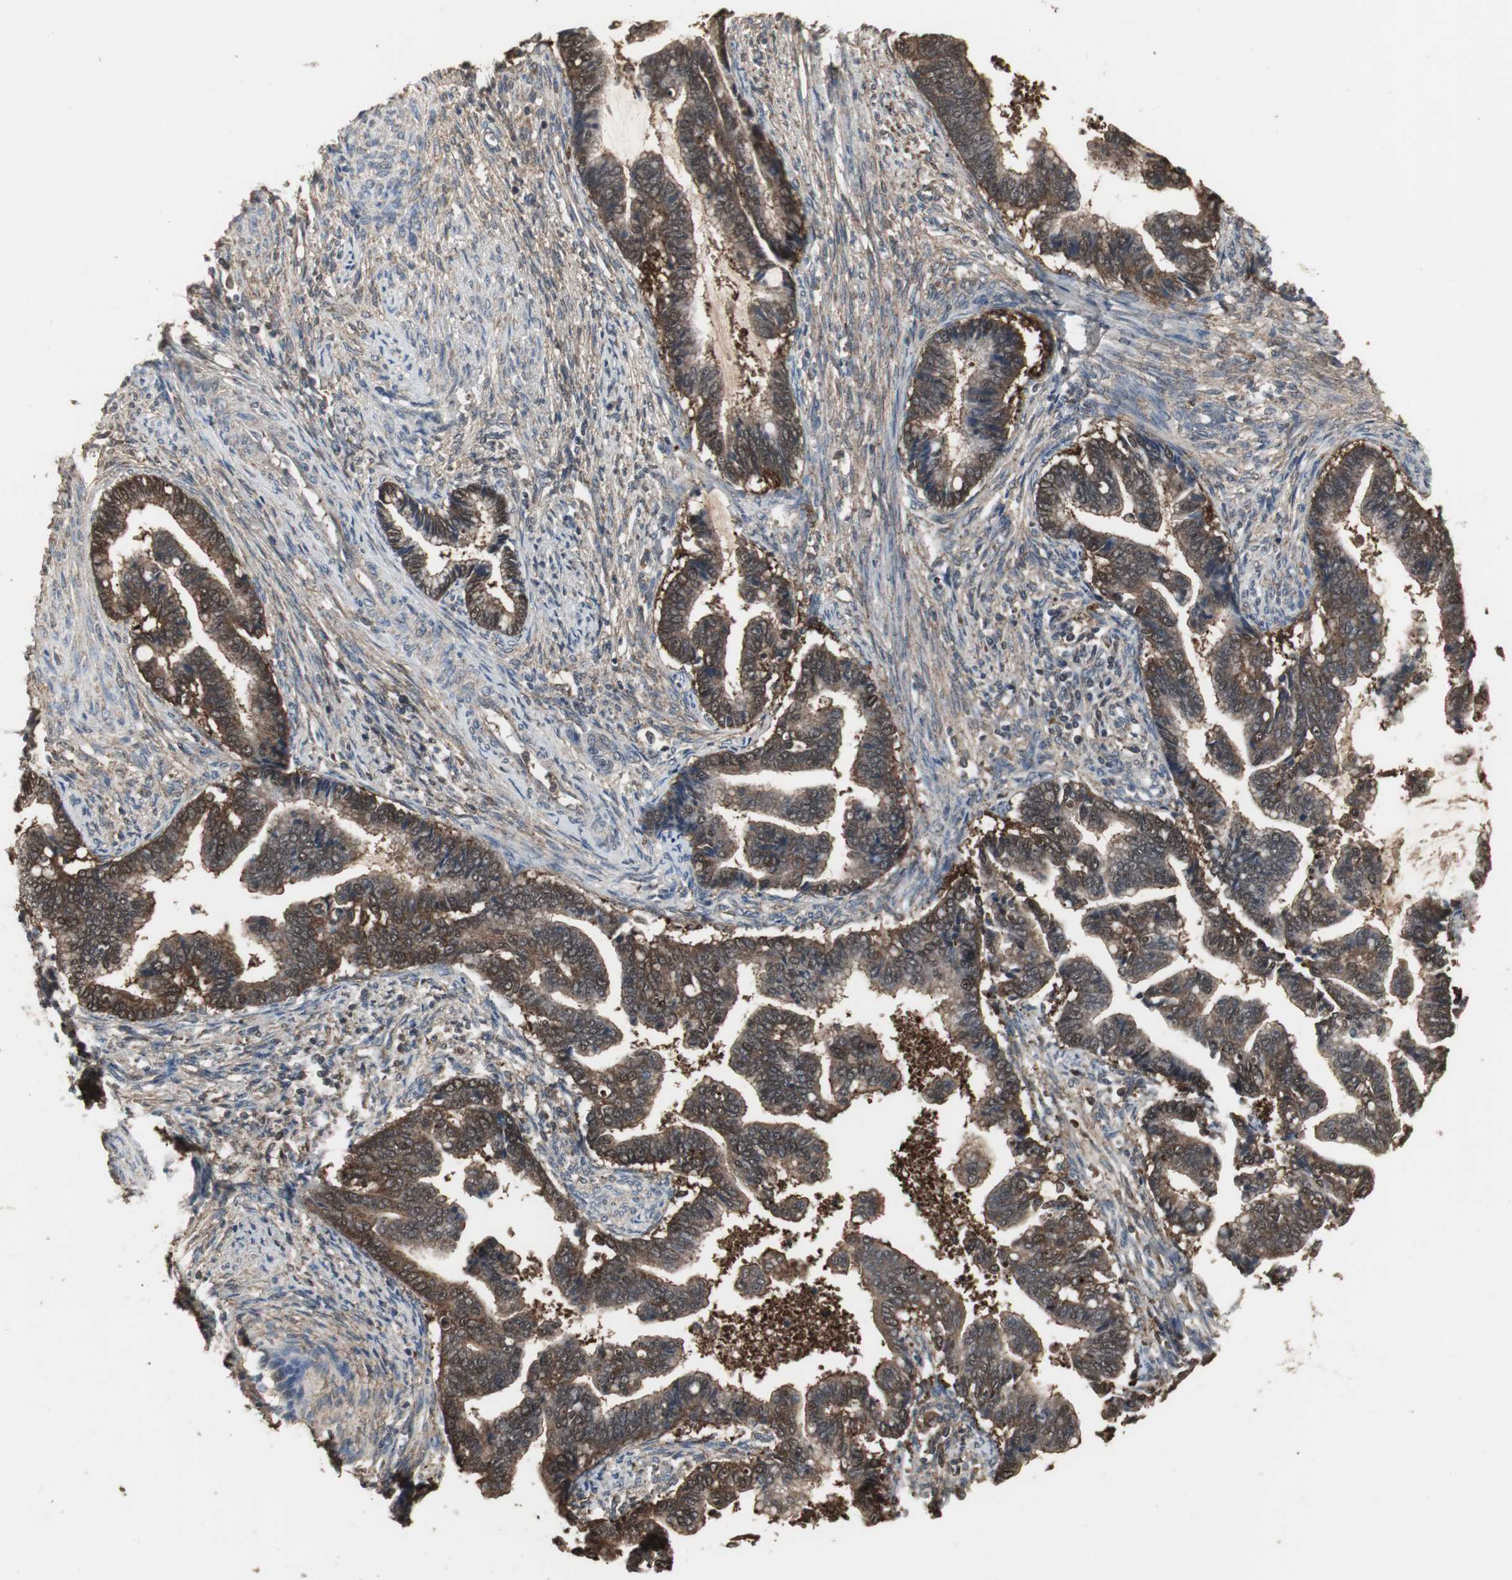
{"staining": {"intensity": "strong", "quantity": ">75%", "location": "cytoplasmic/membranous,nuclear"}, "tissue": "cervical cancer", "cell_type": "Tumor cells", "image_type": "cancer", "snomed": [{"axis": "morphology", "description": "Adenocarcinoma, NOS"}, {"axis": "topography", "description": "Cervix"}], "caption": "Immunohistochemical staining of human cervical adenocarcinoma displays strong cytoplasmic/membranous and nuclear protein expression in about >75% of tumor cells.", "gene": "HPRT1", "patient": {"sex": "female", "age": 44}}